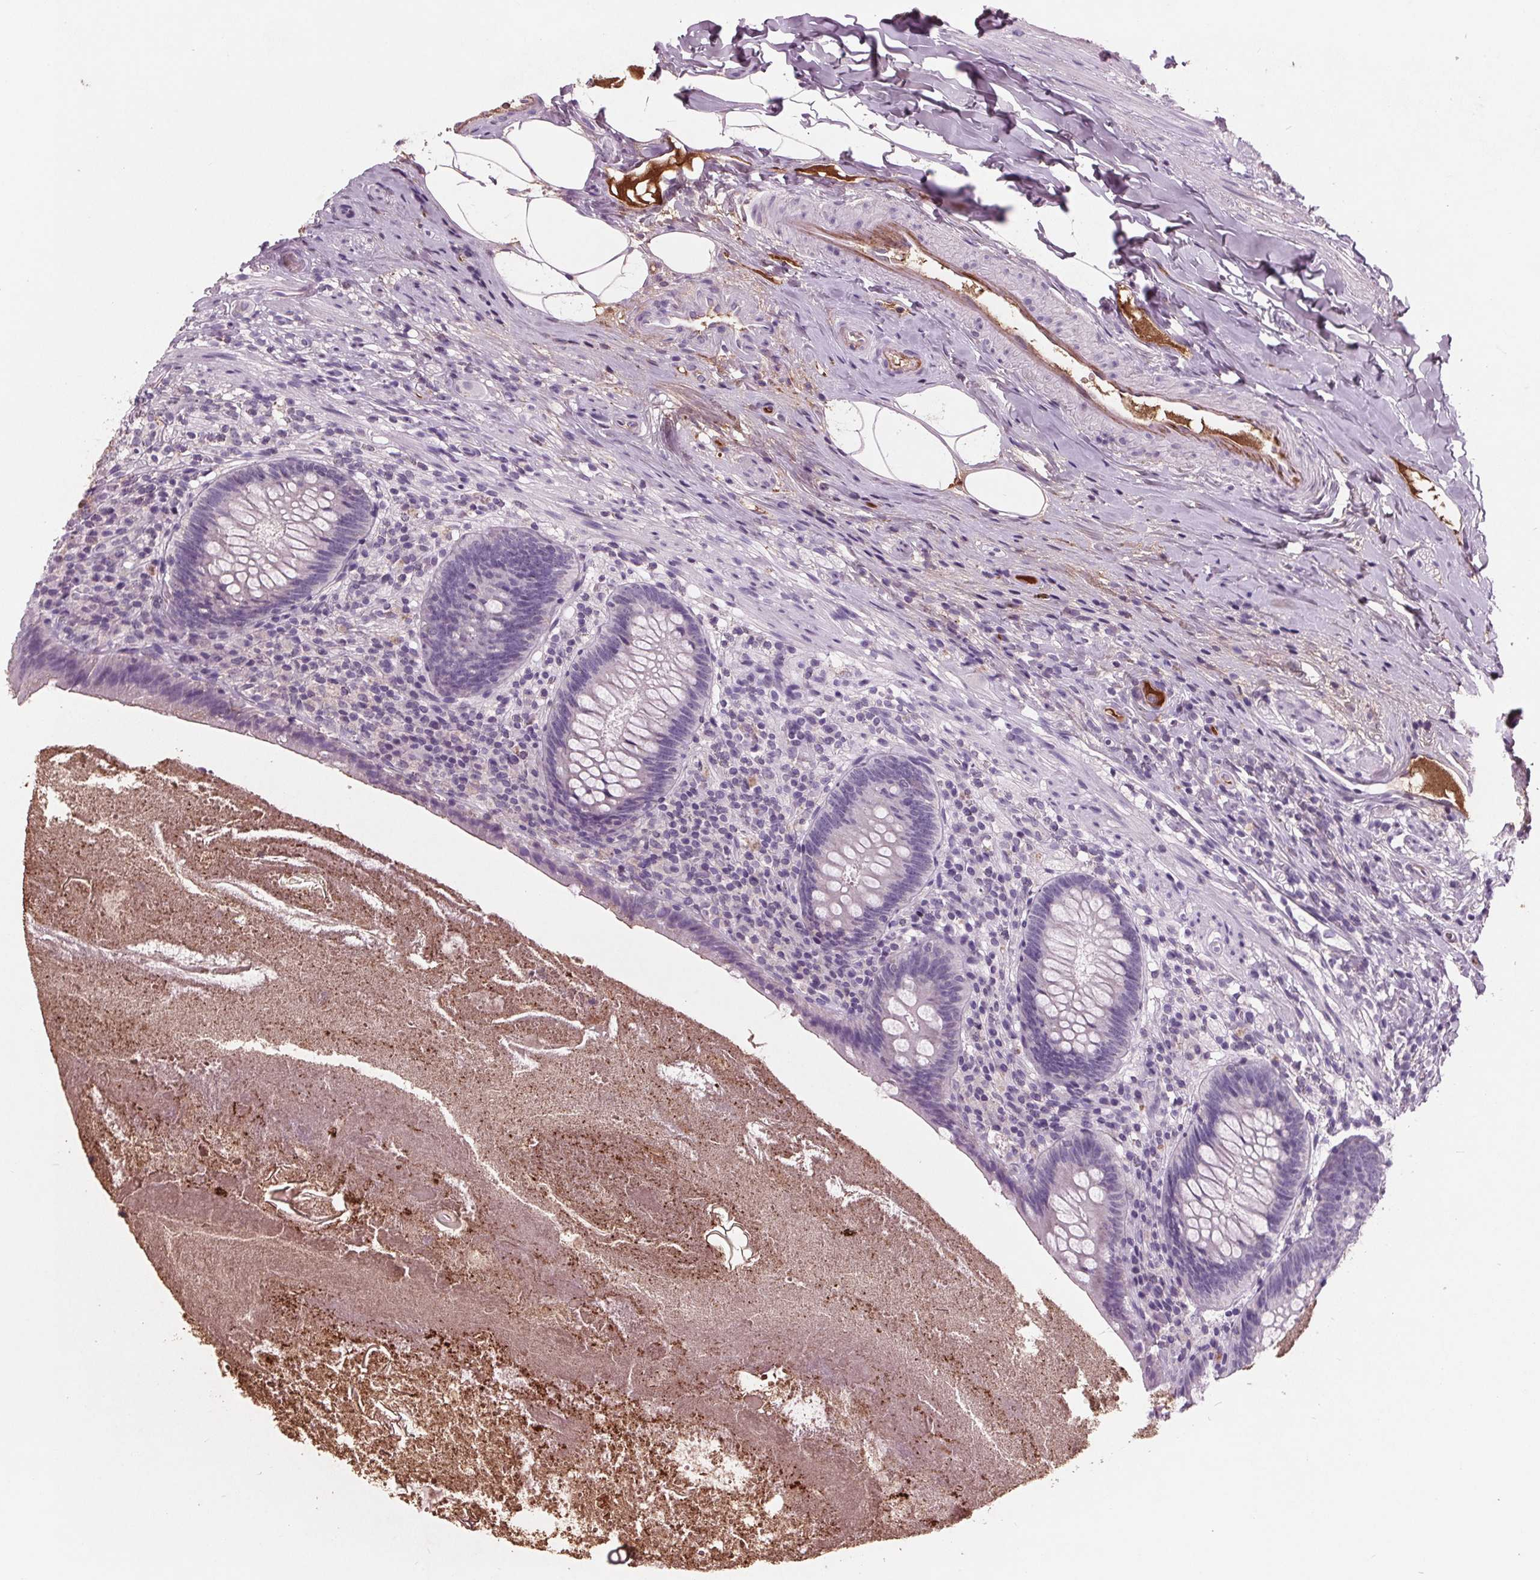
{"staining": {"intensity": "negative", "quantity": "none", "location": "none"}, "tissue": "appendix", "cell_type": "Glandular cells", "image_type": "normal", "snomed": [{"axis": "morphology", "description": "Normal tissue, NOS"}, {"axis": "topography", "description": "Appendix"}], "caption": "The micrograph shows no significant staining in glandular cells of appendix.", "gene": "C6", "patient": {"sex": "male", "age": 47}}